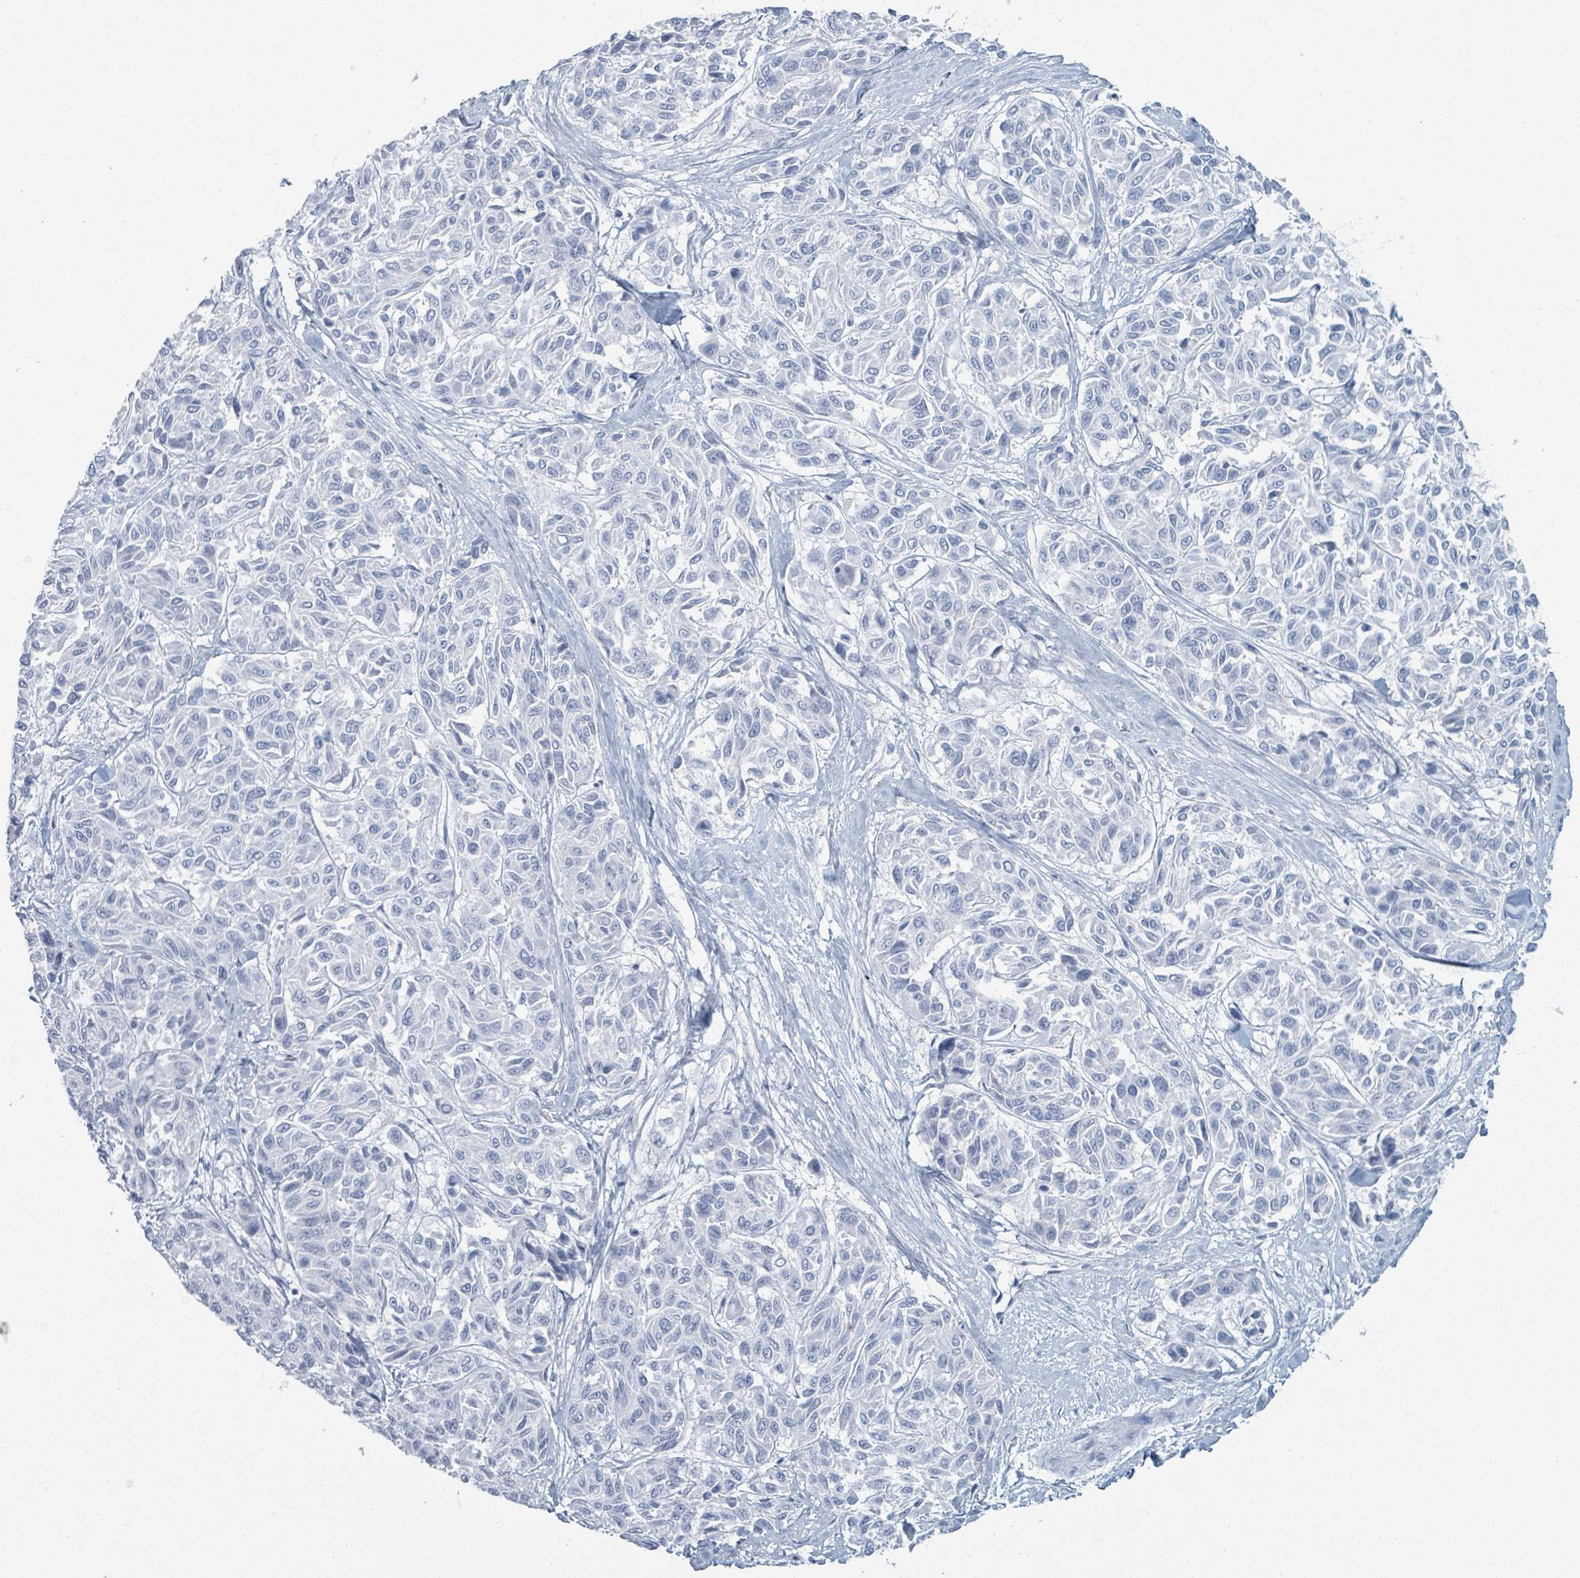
{"staining": {"intensity": "negative", "quantity": "none", "location": "none"}, "tissue": "melanoma", "cell_type": "Tumor cells", "image_type": "cancer", "snomed": [{"axis": "morphology", "description": "Malignant melanoma, NOS"}, {"axis": "topography", "description": "Skin"}], "caption": "Tumor cells are negative for protein expression in human malignant melanoma.", "gene": "DEFA4", "patient": {"sex": "female", "age": 66}}